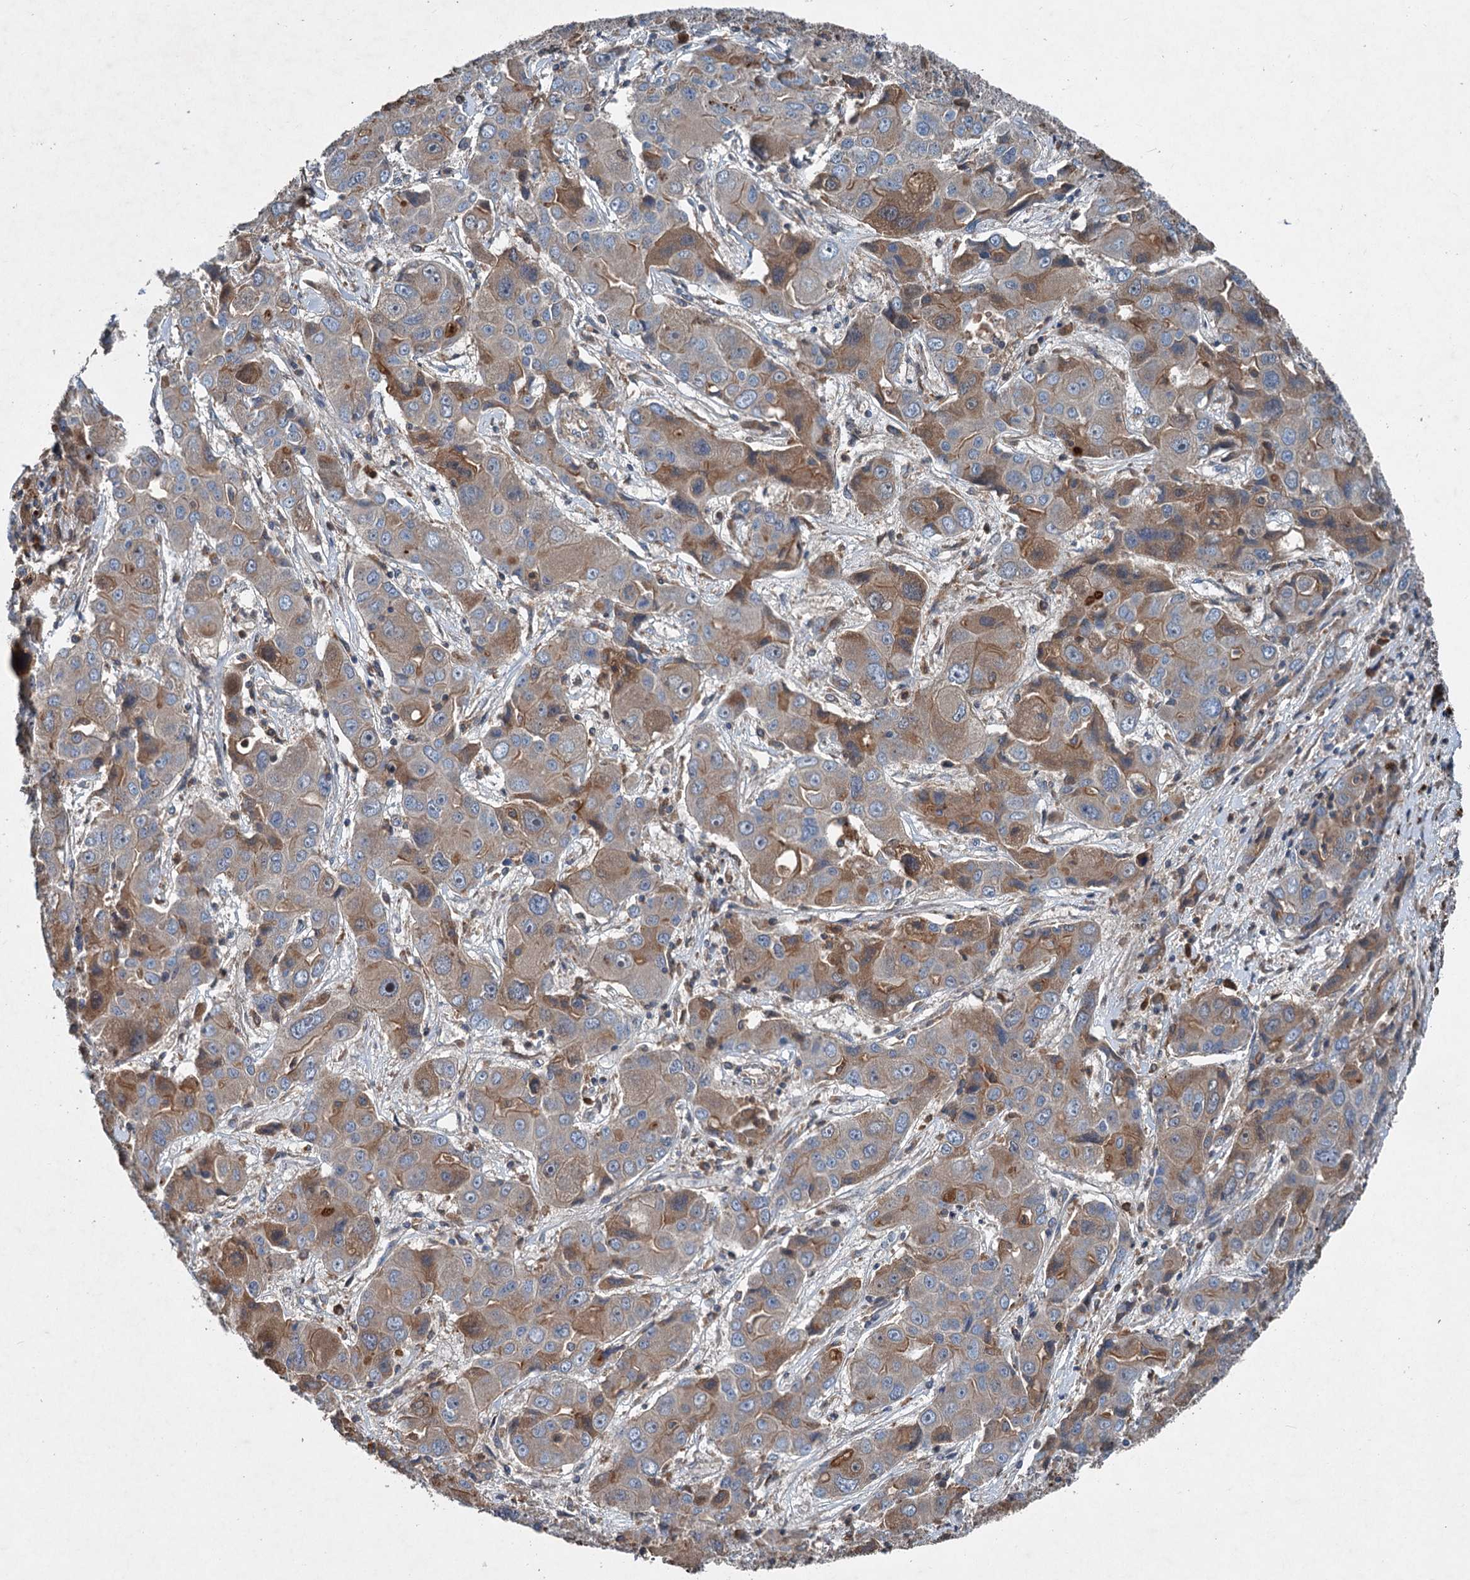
{"staining": {"intensity": "moderate", "quantity": "25%-75%", "location": "cytoplasmic/membranous"}, "tissue": "liver cancer", "cell_type": "Tumor cells", "image_type": "cancer", "snomed": [{"axis": "morphology", "description": "Cholangiocarcinoma"}, {"axis": "topography", "description": "Liver"}], "caption": "Immunohistochemistry staining of liver cancer, which demonstrates medium levels of moderate cytoplasmic/membranous positivity in approximately 25%-75% of tumor cells indicating moderate cytoplasmic/membranous protein staining. The staining was performed using DAB (brown) for protein detection and nuclei were counterstained in hematoxylin (blue).", "gene": "TAPBPL", "patient": {"sex": "male", "age": 67}}